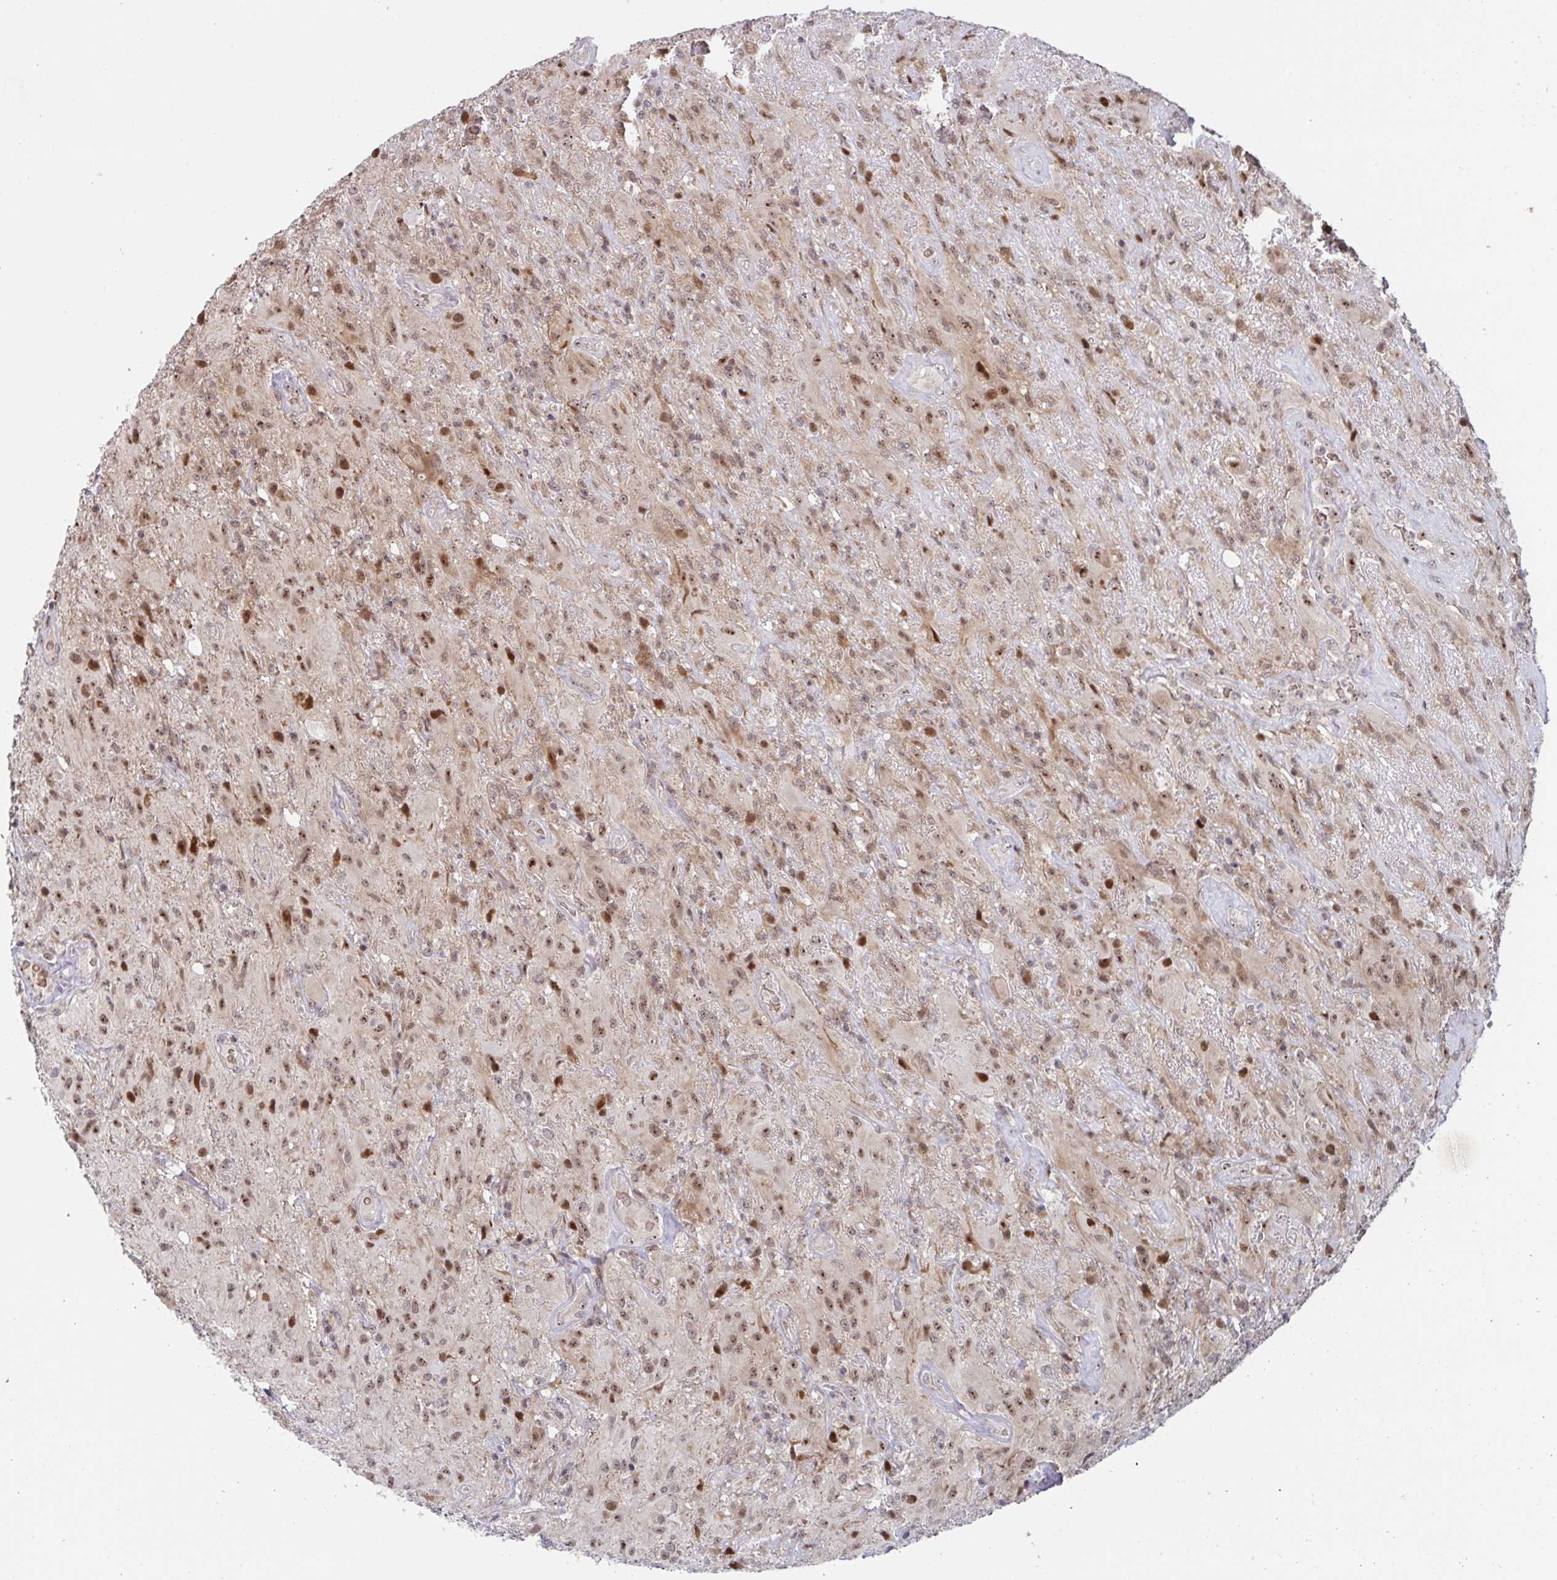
{"staining": {"intensity": "moderate", "quantity": ">75%", "location": "nuclear"}, "tissue": "glioma", "cell_type": "Tumor cells", "image_type": "cancer", "snomed": [{"axis": "morphology", "description": "Glioma, malignant, High grade"}, {"axis": "topography", "description": "Brain"}], "caption": "High-magnification brightfield microscopy of malignant glioma (high-grade) stained with DAB (brown) and counterstained with hematoxylin (blue). tumor cells exhibit moderate nuclear staining is present in approximately>75% of cells. Using DAB (brown) and hematoxylin (blue) stains, captured at high magnification using brightfield microscopy.", "gene": "NLRP13", "patient": {"sex": "male", "age": 46}}